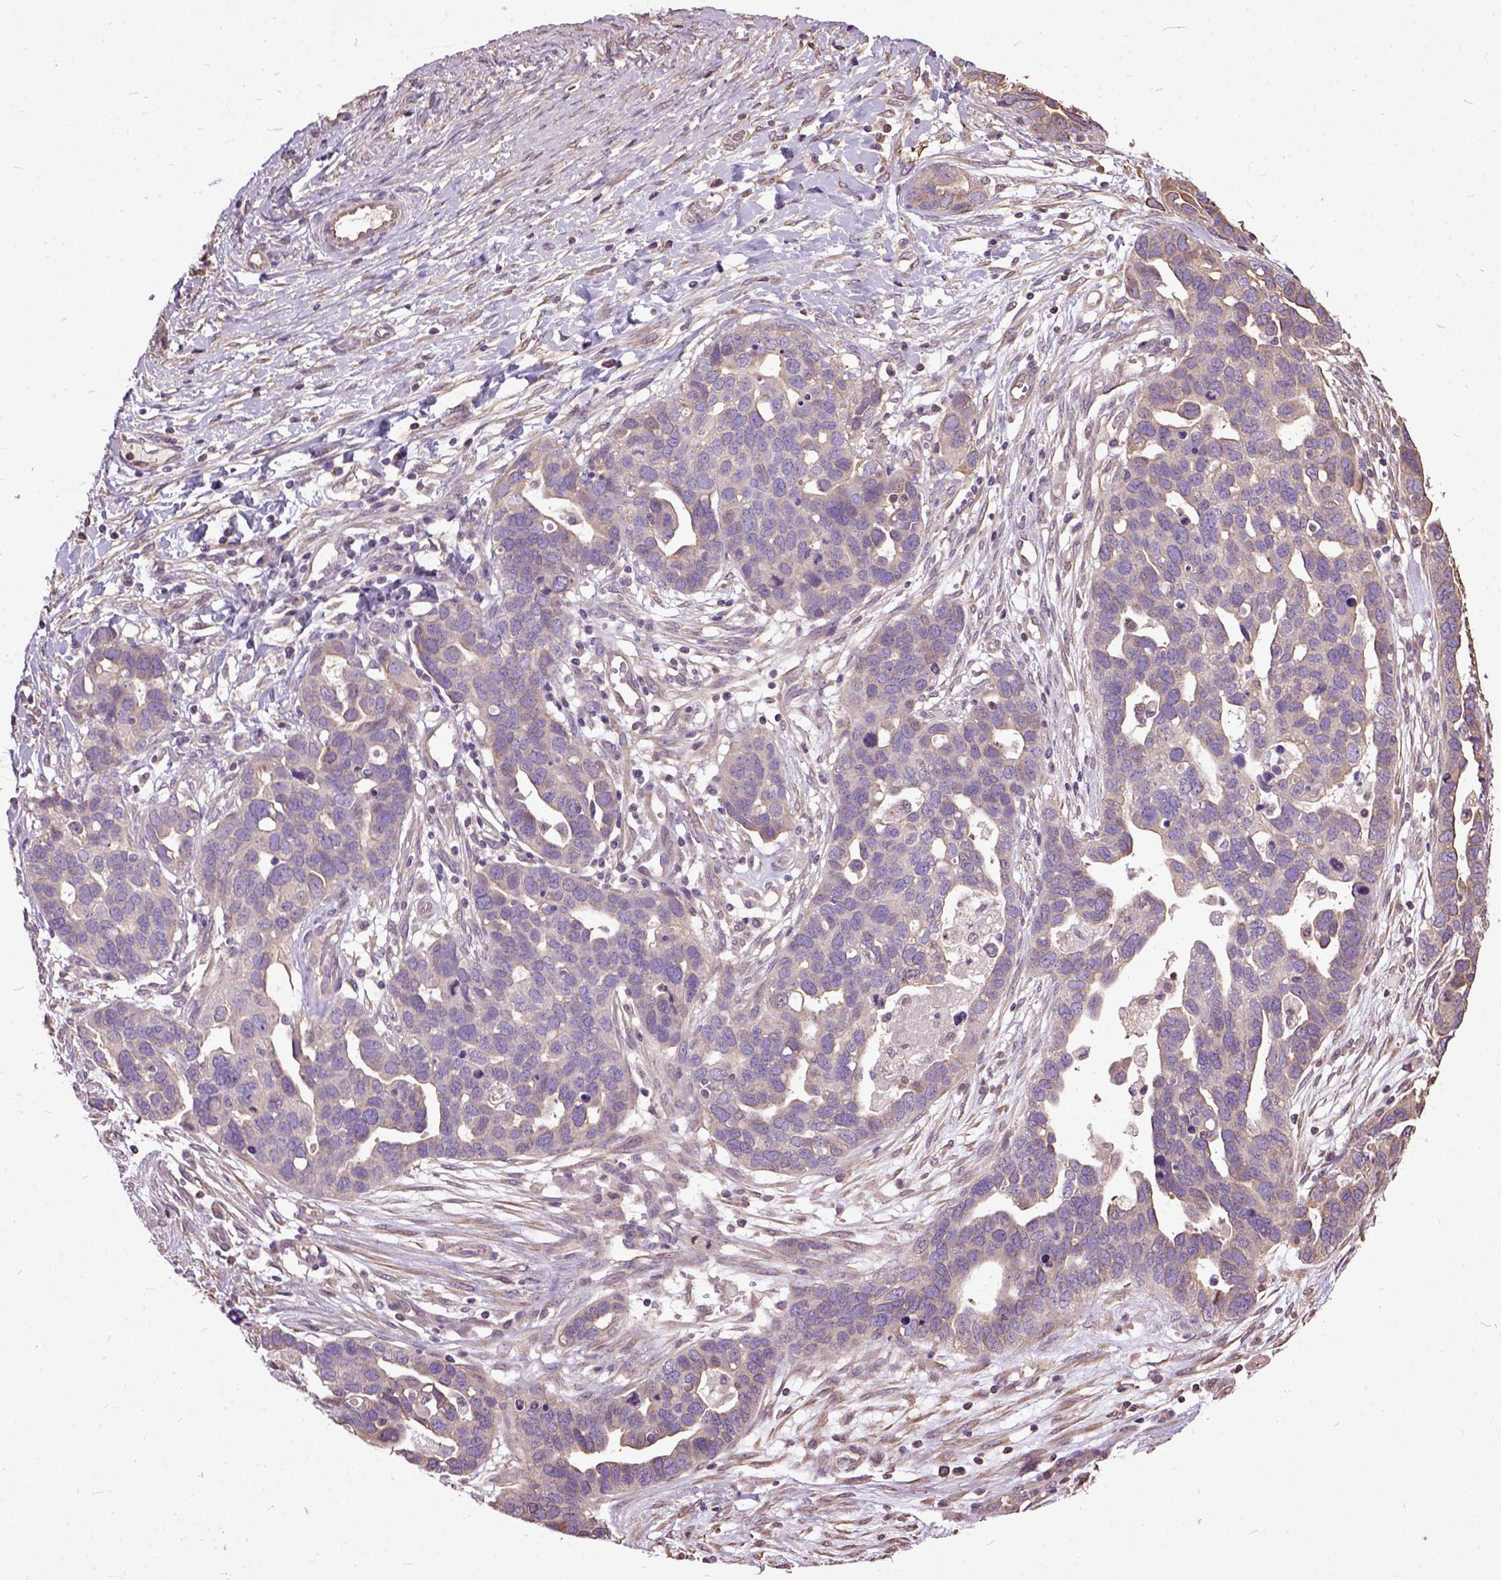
{"staining": {"intensity": "negative", "quantity": "none", "location": "none"}, "tissue": "ovarian cancer", "cell_type": "Tumor cells", "image_type": "cancer", "snomed": [{"axis": "morphology", "description": "Cystadenocarcinoma, serous, NOS"}, {"axis": "topography", "description": "Ovary"}], "caption": "The photomicrograph demonstrates no significant positivity in tumor cells of ovarian cancer (serous cystadenocarcinoma).", "gene": "AREG", "patient": {"sex": "female", "age": 54}}